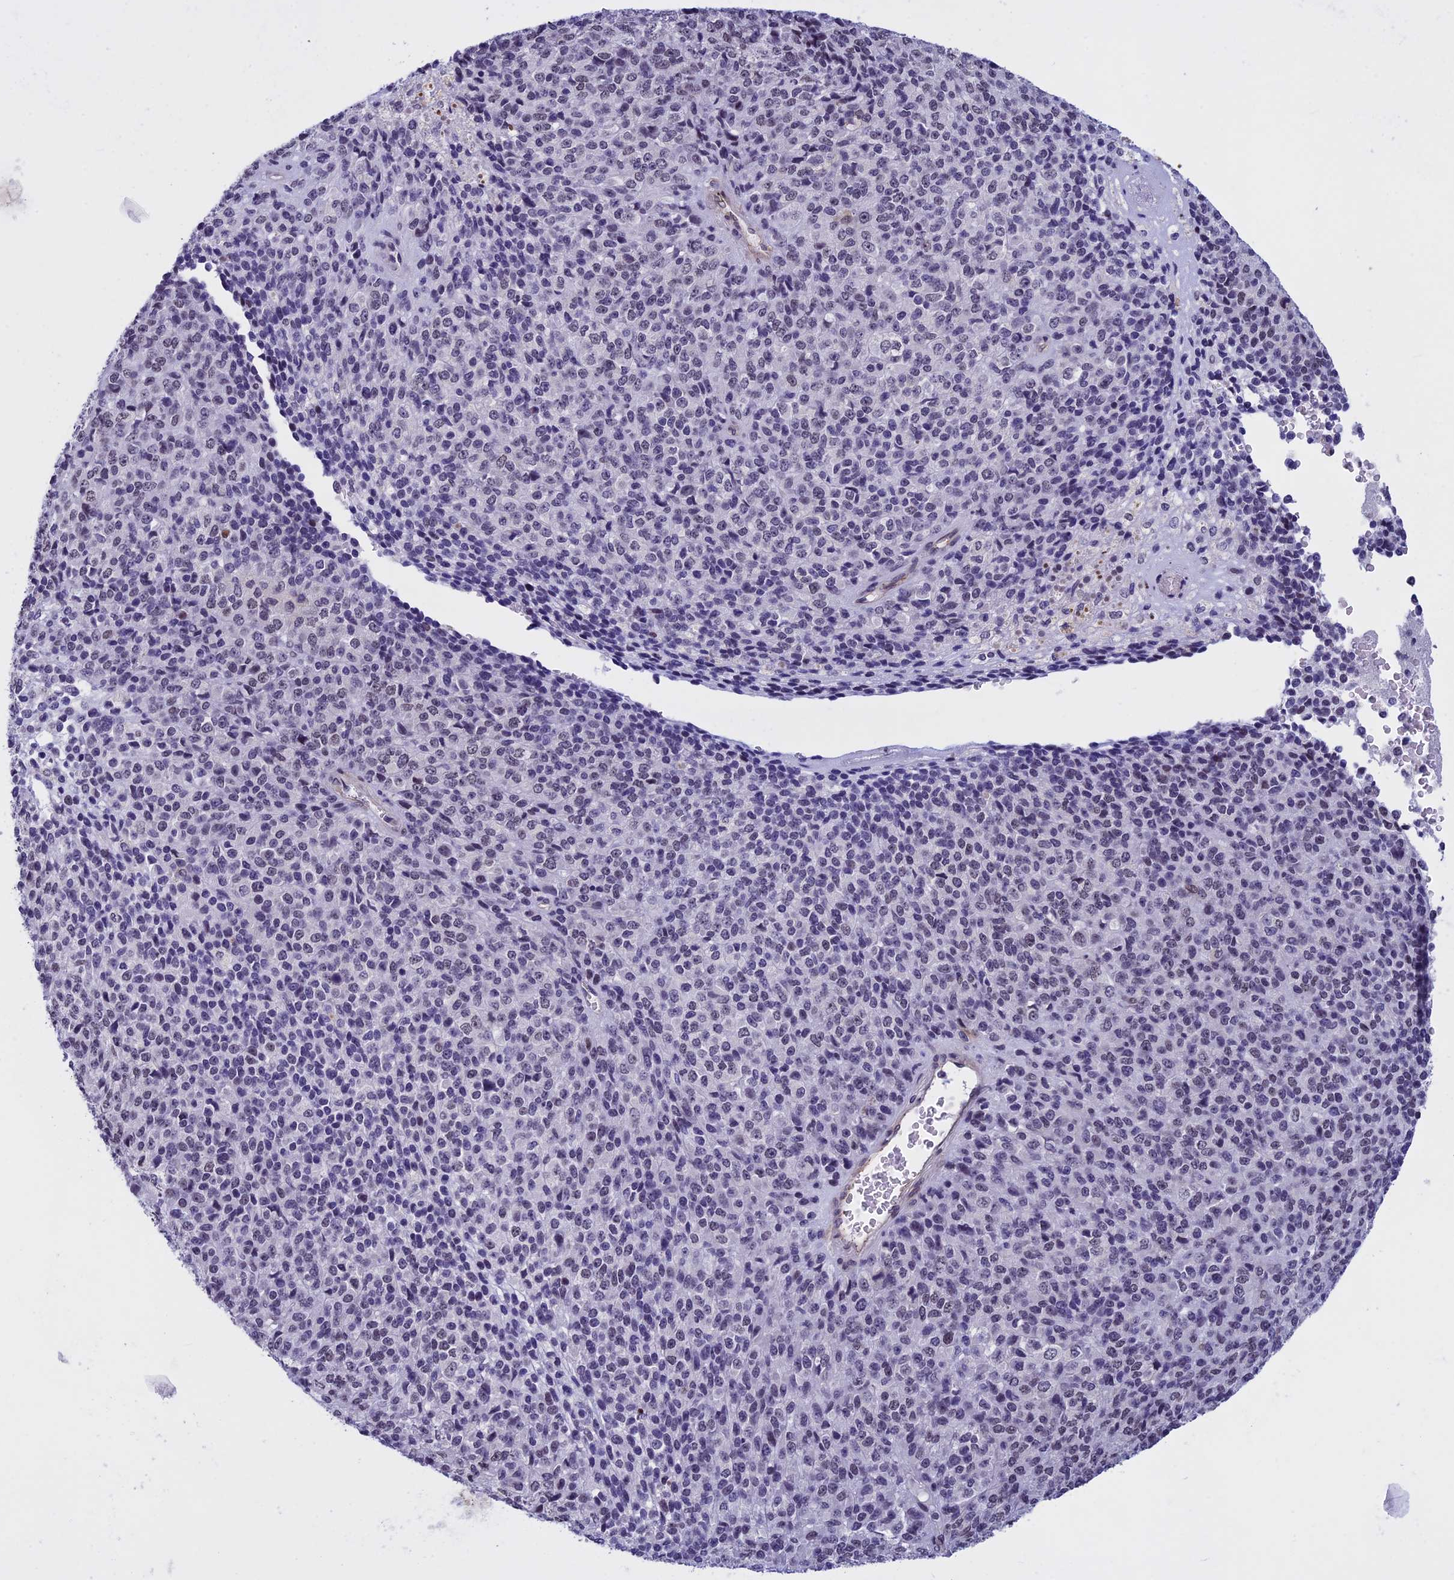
{"staining": {"intensity": "weak", "quantity": "25%-75%", "location": "nuclear"}, "tissue": "melanoma", "cell_type": "Tumor cells", "image_type": "cancer", "snomed": [{"axis": "morphology", "description": "Malignant melanoma, Metastatic site"}, {"axis": "topography", "description": "Brain"}], "caption": "High-magnification brightfield microscopy of melanoma stained with DAB (3,3'-diaminobenzidine) (brown) and counterstained with hematoxylin (blue). tumor cells exhibit weak nuclear positivity is present in approximately25%-75% of cells.", "gene": "NIPBL", "patient": {"sex": "female", "age": 56}}